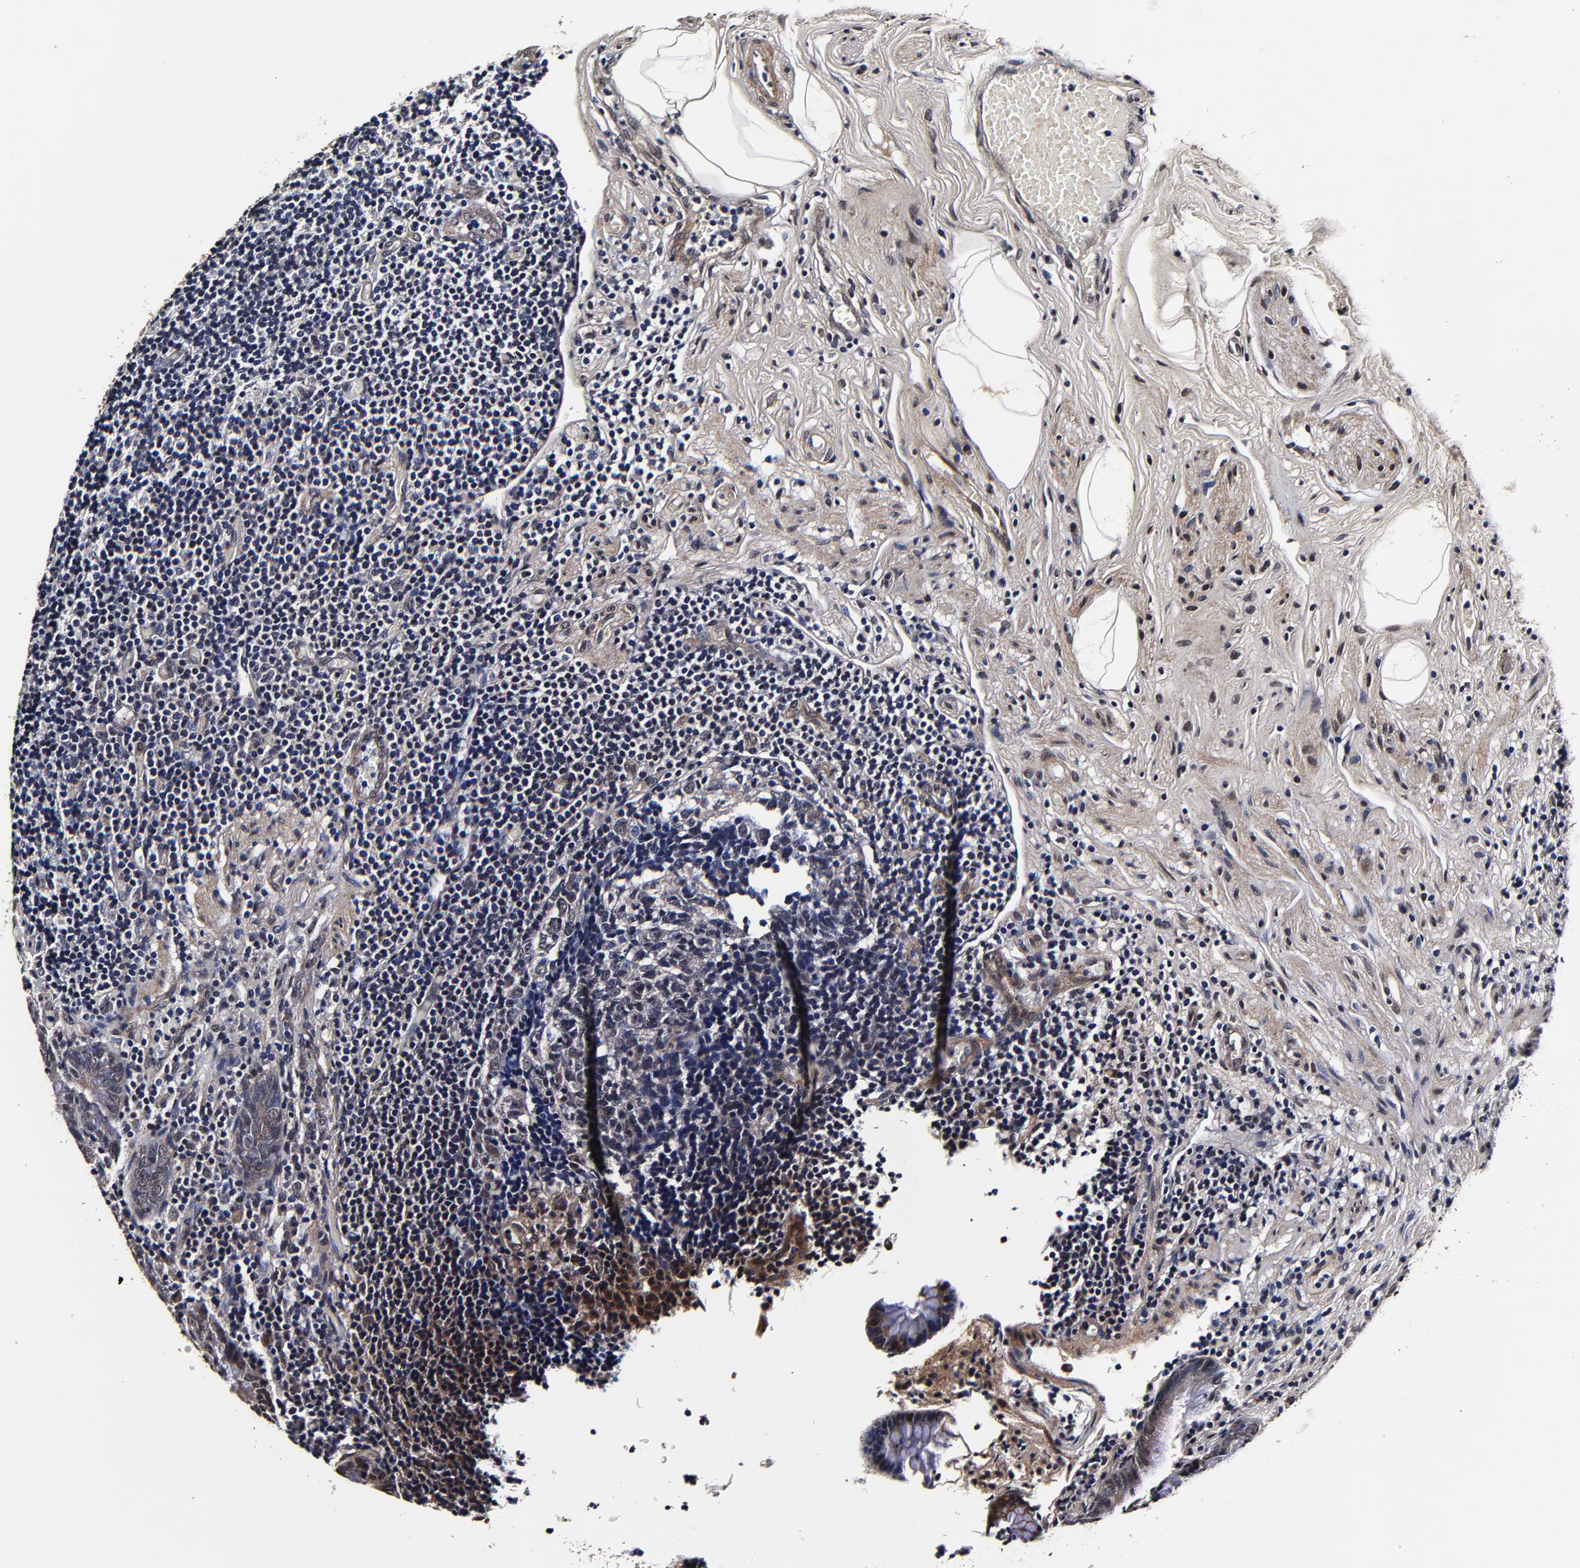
{"staining": {"intensity": "moderate", "quantity": "25%-75%", "location": "cytoplasmic/membranous"}, "tissue": "appendix", "cell_type": "Glandular cells", "image_type": "normal", "snomed": [{"axis": "morphology", "description": "Normal tissue, NOS"}, {"axis": "topography", "description": "Appendix"}], "caption": "High-magnification brightfield microscopy of unremarkable appendix stained with DAB (3,3'-diaminobenzidine) (brown) and counterstained with hematoxylin (blue). glandular cells exhibit moderate cytoplasmic/membranous staining is identified in about25%-75% of cells.", "gene": "MMP15", "patient": {"sex": "male", "age": 38}}